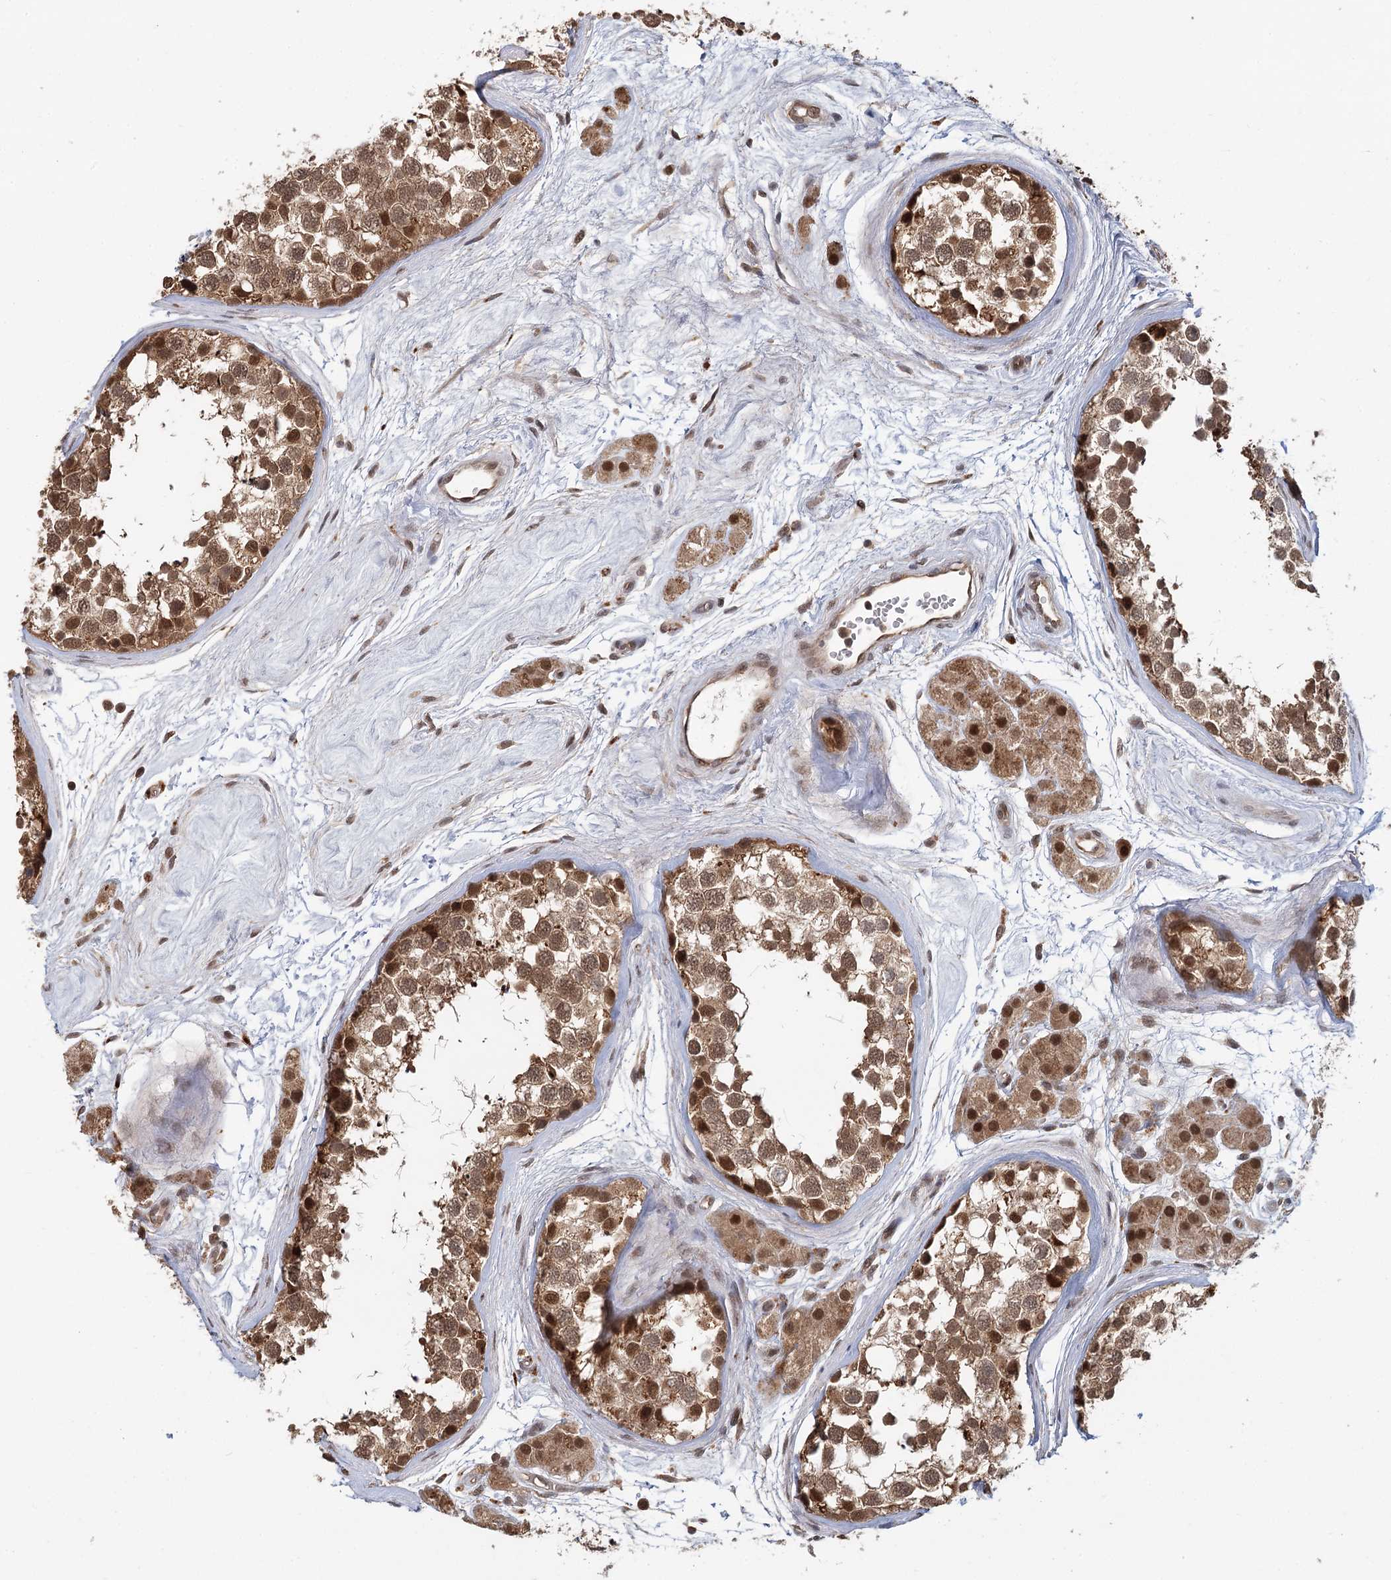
{"staining": {"intensity": "moderate", "quantity": ">75%", "location": "cytoplasmic/membranous,nuclear"}, "tissue": "testis", "cell_type": "Cells in seminiferous ducts", "image_type": "normal", "snomed": [{"axis": "morphology", "description": "Normal tissue, NOS"}, {"axis": "topography", "description": "Testis"}], "caption": "Immunohistochemistry (IHC) of benign human testis demonstrates medium levels of moderate cytoplasmic/membranous,nuclear positivity in about >75% of cells in seminiferous ducts. (DAB (3,3'-diaminobenzidine) = brown stain, brightfield microscopy at high magnification).", "gene": "N6AMT1", "patient": {"sex": "male", "age": 56}}